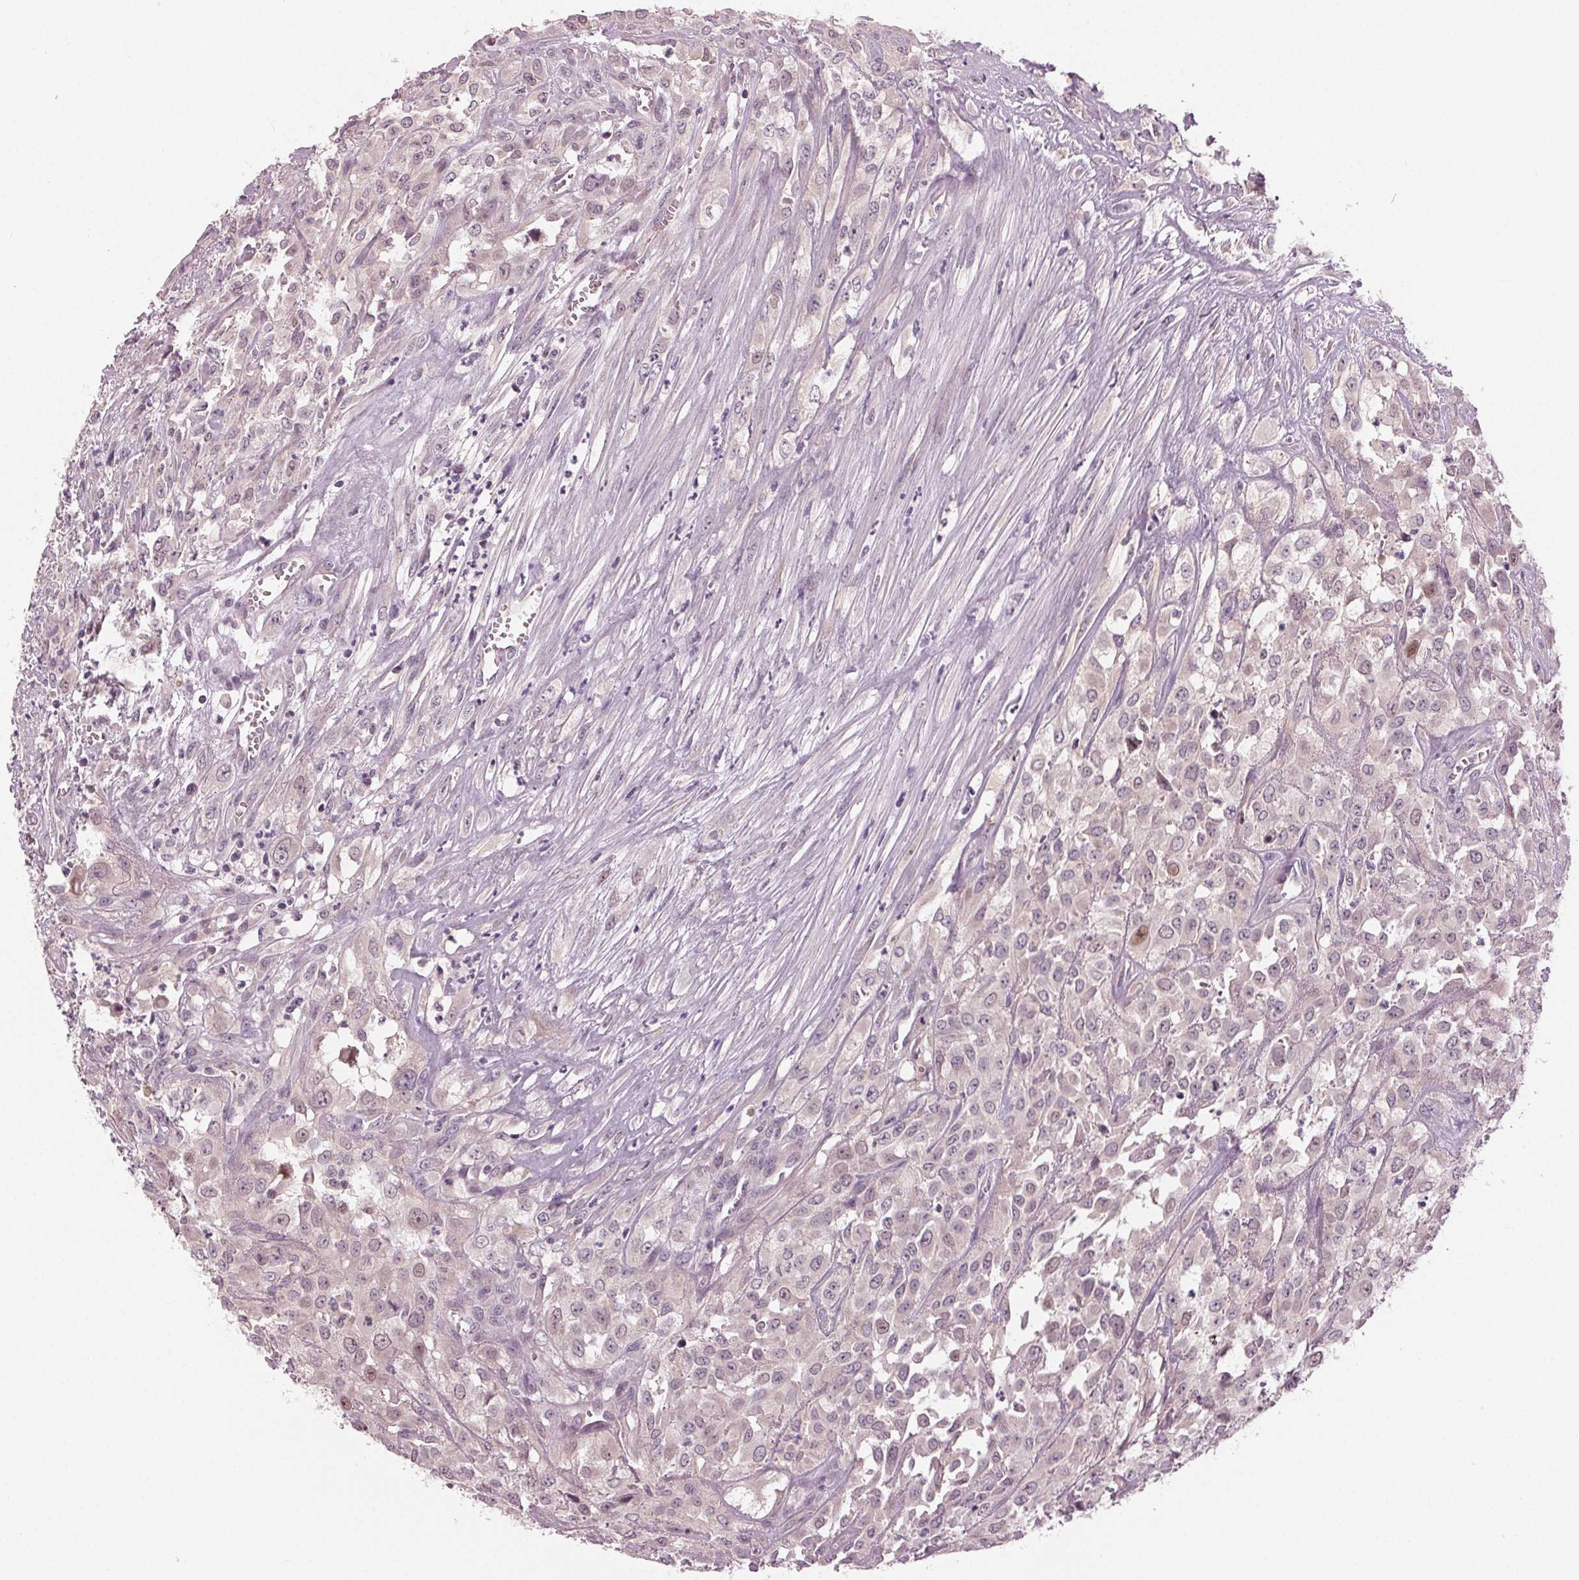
{"staining": {"intensity": "negative", "quantity": "none", "location": "none"}, "tissue": "urothelial cancer", "cell_type": "Tumor cells", "image_type": "cancer", "snomed": [{"axis": "morphology", "description": "Urothelial carcinoma, High grade"}, {"axis": "topography", "description": "Urinary bladder"}], "caption": "DAB immunohistochemical staining of urothelial cancer exhibits no significant expression in tumor cells.", "gene": "ZNF605", "patient": {"sex": "male", "age": 67}}